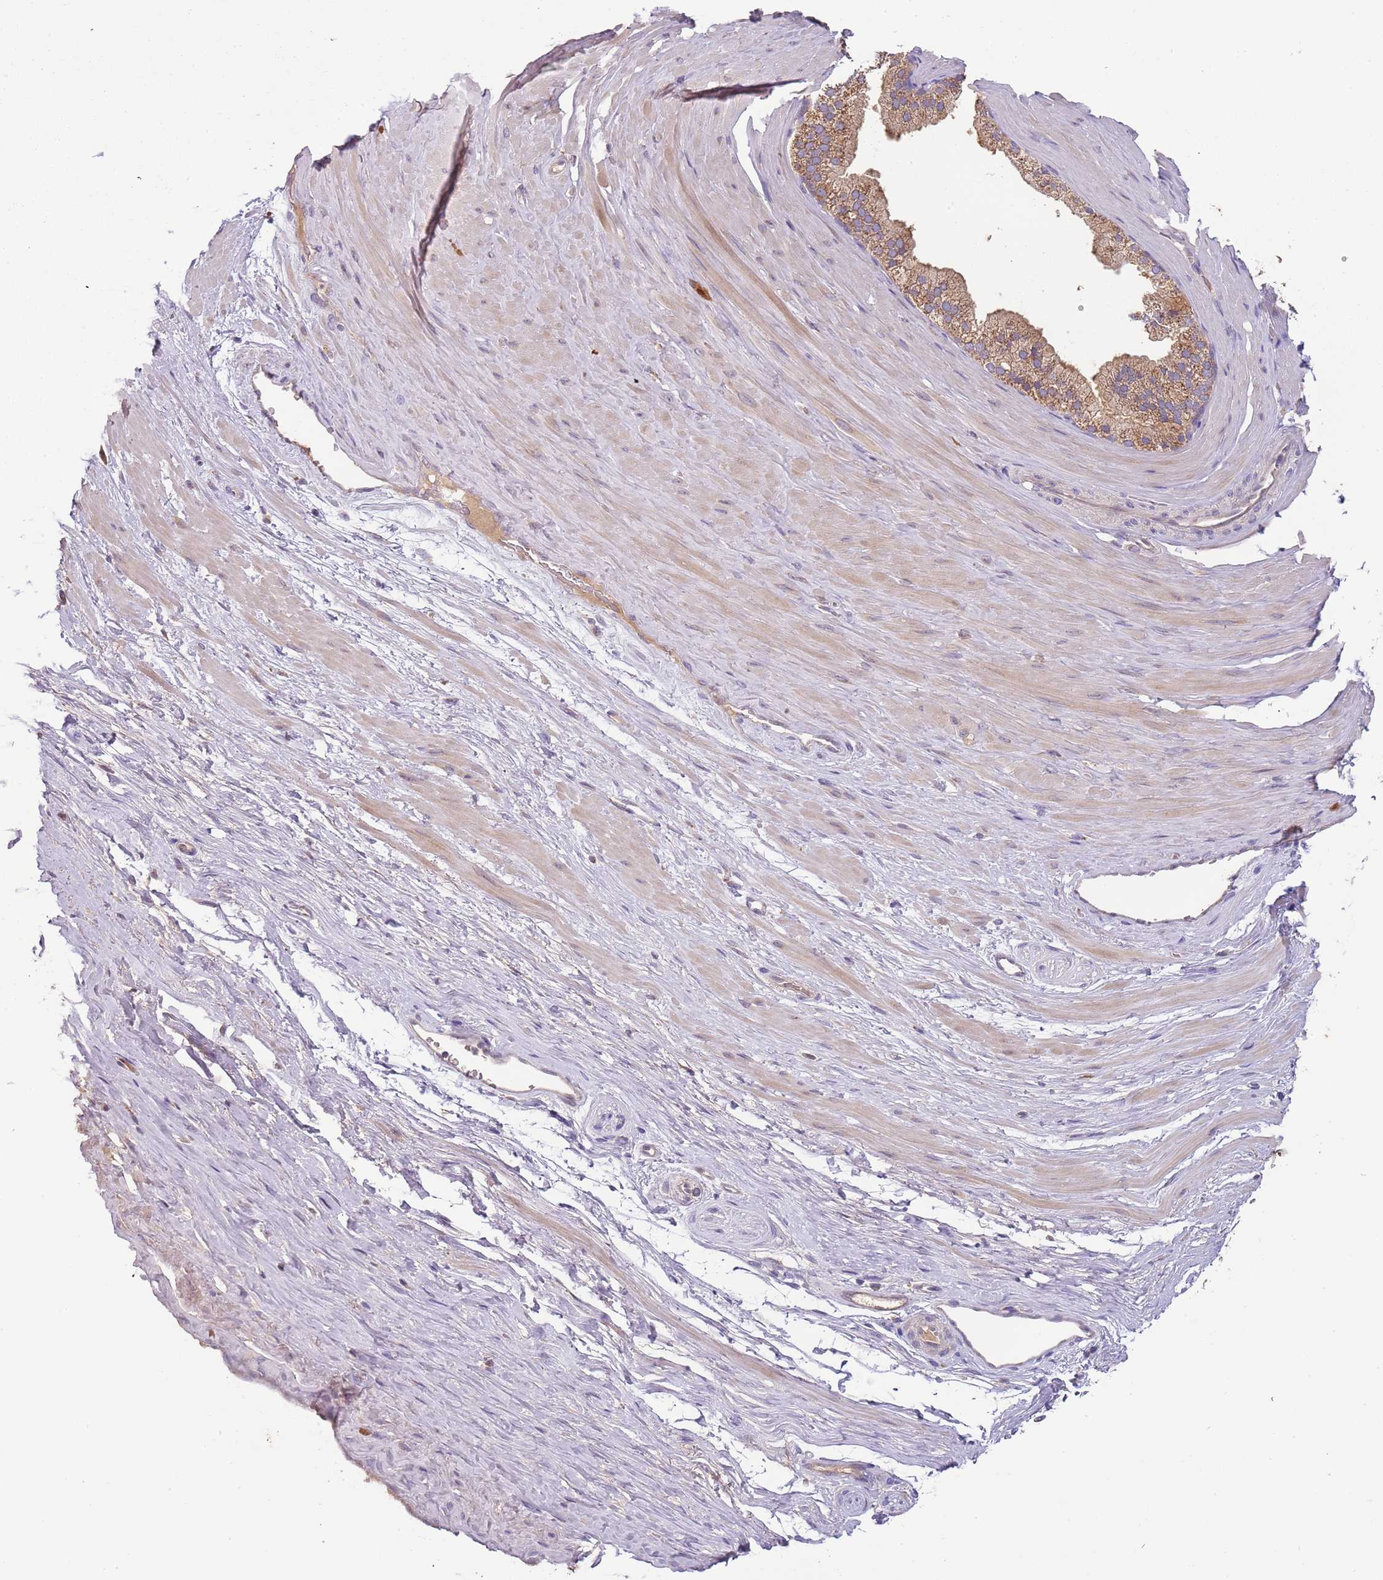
{"staining": {"intensity": "negative", "quantity": "none", "location": "none"}, "tissue": "adipose tissue", "cell_type": "Adipocytes", "image_type": "normal", "snomed": [{"axis": "morphology", "description": "Normal tissue, NOS"}, {"axis": "morphology", "description": "Adenocarcinoma, Low grade"}, {"axis": "topography", "description": "Prostate"}, {"axis": "topography", "description": "Peripheral nerve tissue"}], "caption": "IHC histopathology image of unremarkable human adipose tissue stained for a protein (brown), which displays no positivity in adipocytes.", "gene": "FECH", "patient": {"sex": "male", "age": 63}}